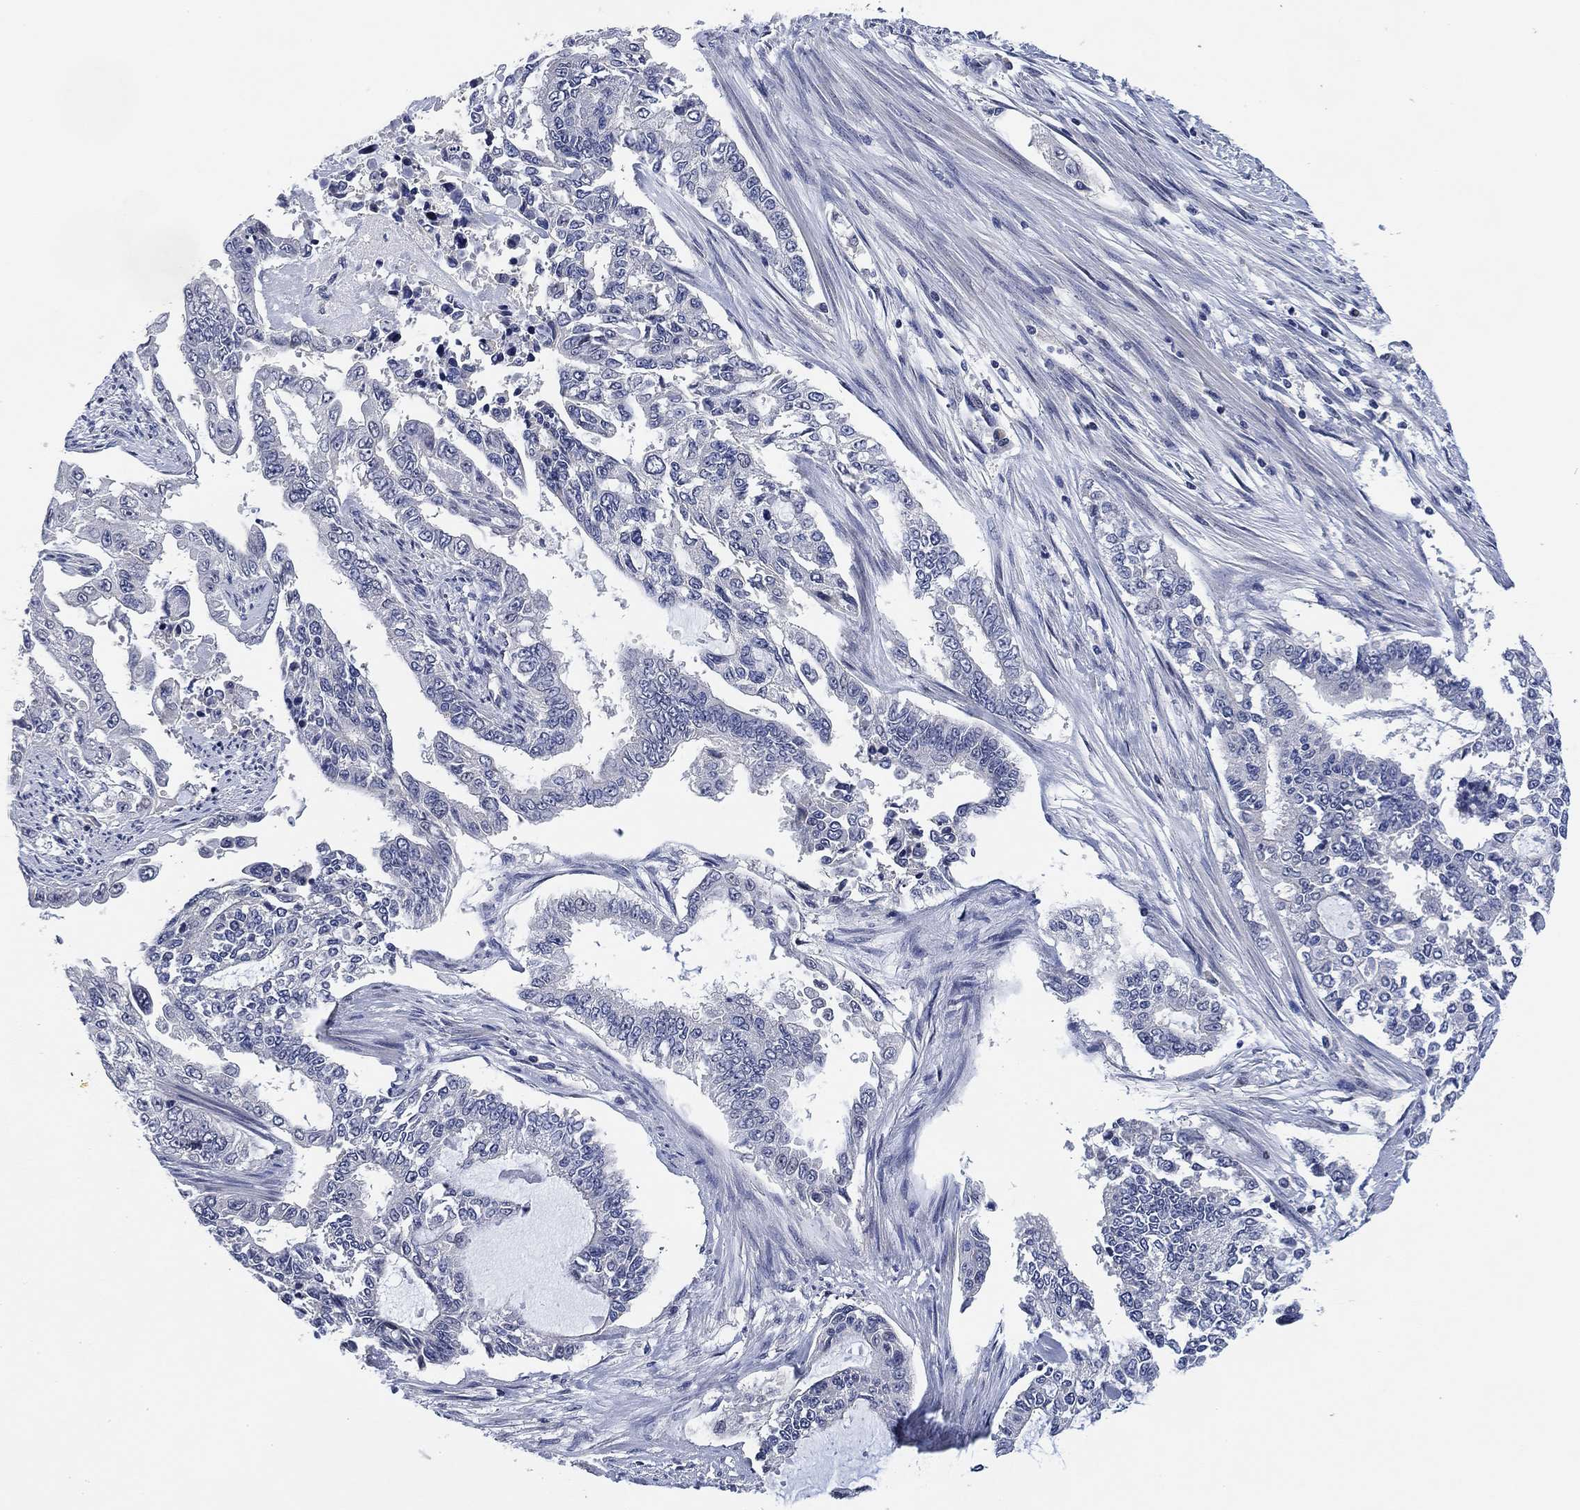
{"staining": {"intensity": "negative", "quantity": "none", "location": "none"}, "tissue": "endometrial cancer", "cell_type": "Tumor cells", "image_type": "cancer", "snomed": [{"axis": "morphology", "description": "Adenocarcinoma, NOS"}, {"axis": "topography", "description": "Uterus"}], "caption": "This is an immunohistochemistry (IHC) micrograph of human endometrial adenocarcinoma. There is no expression in tumor cells.", "gene": "DAZL", "patient": {"sex": "female", "age": 59}}